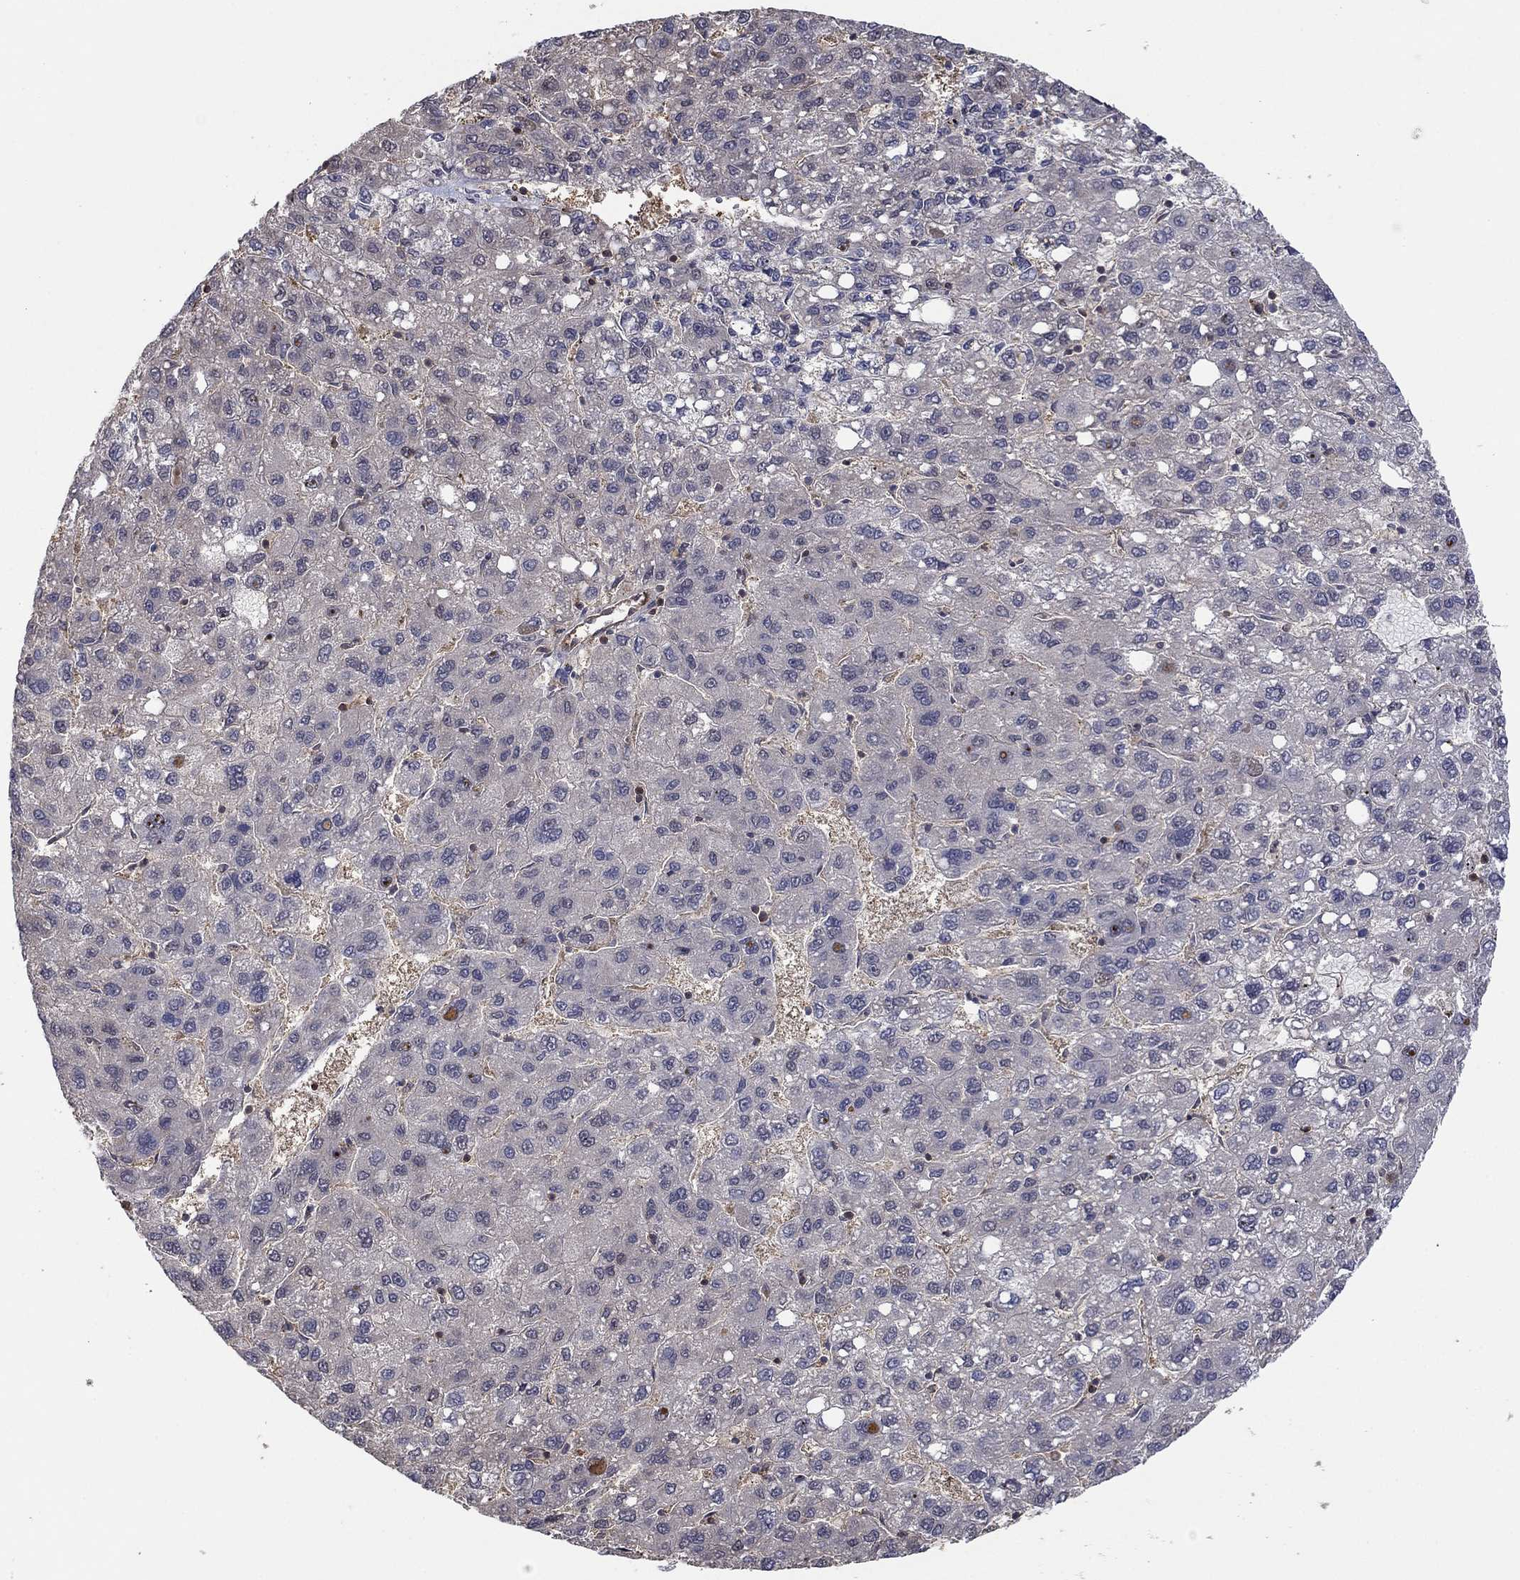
{"staining": {"intensity": "negative", "quantity": "none", "location": "none"}, "tissue": "liver cancer", "cell_type": "Tumor cells", "image_type": "cancer", "snomed": [{"axis": "morphology", "description": "Carcinoma, Hepatocellular, NOS"}, {"axis": "topography", "description": "Liver"}], "caption": "IHC of liver hepatocellular carcinoma displays no positivity in tumor cells. (Brightfield microscopy of DAB immunohistochemistry (IHC) at high magnification).", "gene": "RNF114", "patient": {"sex": "female", "age": 82}}